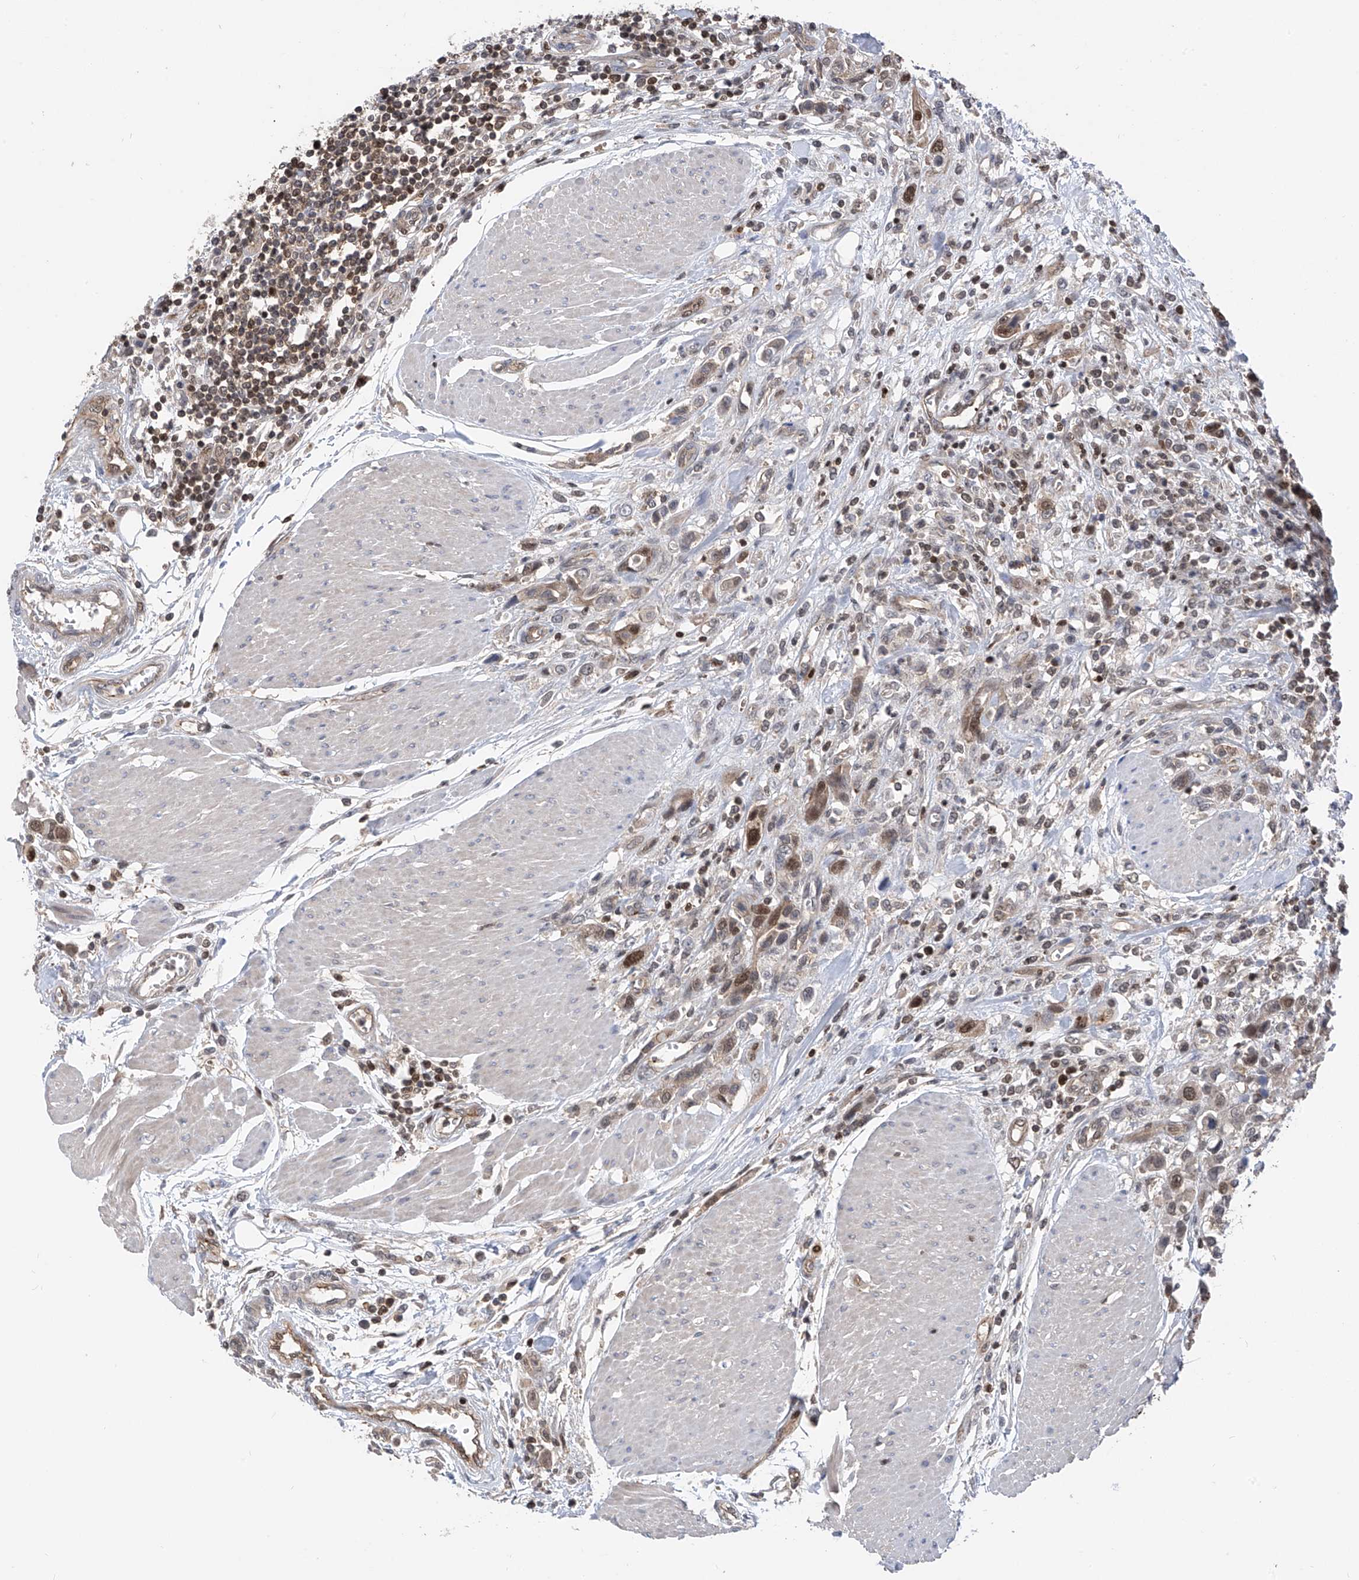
{"staining": {"intensity": "moderate", "quantity": "25%-75%", "location": "cytoplasmic/membranous,nuclear"}, "tissue": "urothelial cancer", "cell_type": "Tumor cells", "image_type": "cancer", "snomed": [{"axis": "morphology", "description": "Urothelial carcinoma, High grade"}, {"axis": "topography", "description": "Urinary bladder"}], "caption": "Urothelial cancer stained with a brown dye exhibits moderate cytoplasmic/membranous and nuclear positive expression in about 25%-75% of tumor cells.", "gene": "DNAJC9", "patient": {"sex": "male", "age": 50}}